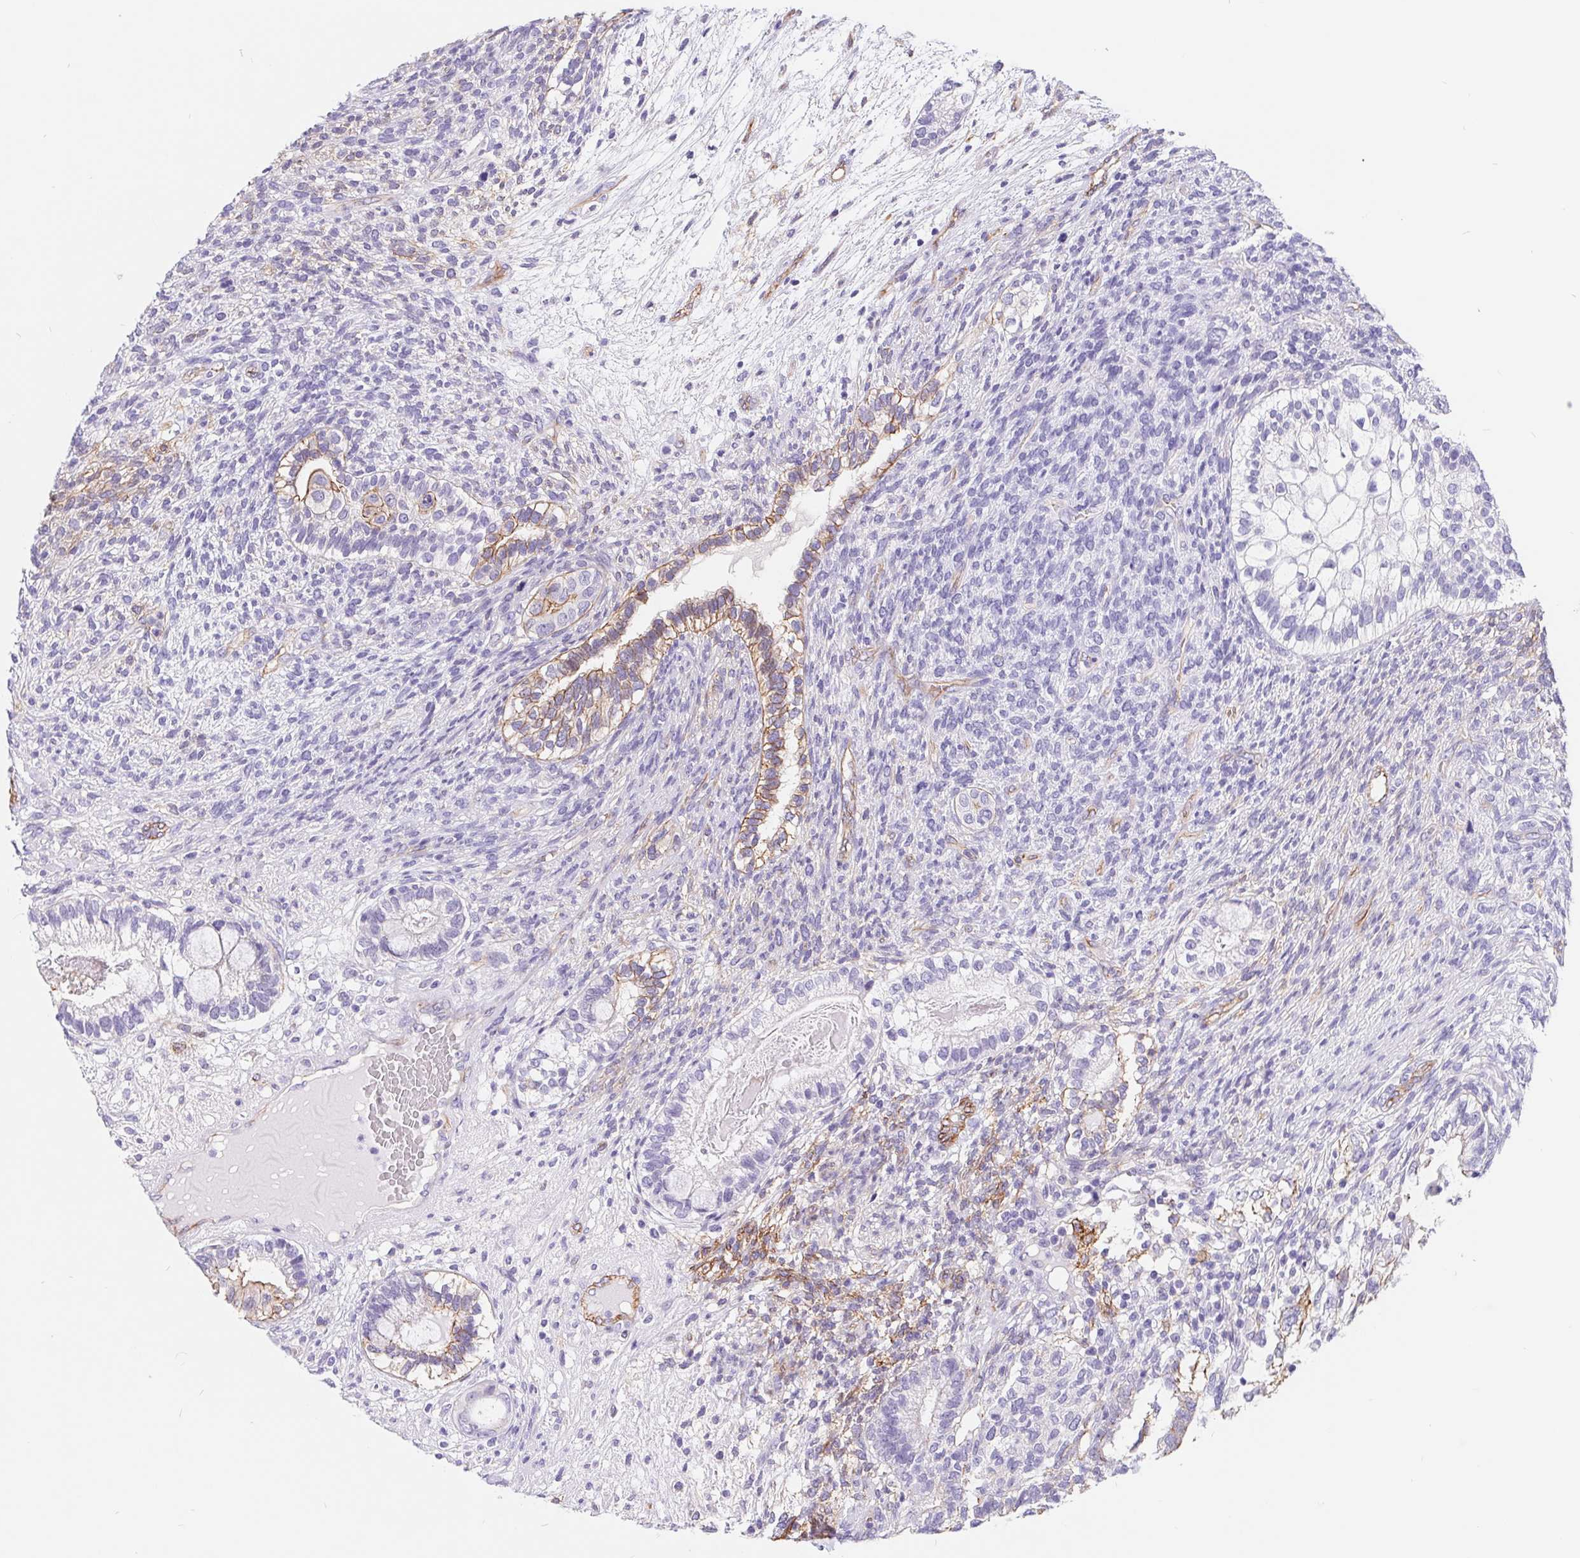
{"staining": {"intensity": "moderate", "quantity": "<25%", "location": "cytoplasmic/membranous"}, "tissue": "testis cancer", "cell_type": "Tumor cells", "image_type": "cancer", "snomed": [{"axis": "morphology", "description": "Seminoma, NOS"}, {"axis": "morphology", "description": "Carcinoma, Embryonal, NOS"}, {"axis": "topography", "description": "Testis"}], "caption": "Moderate cytoplasmic/membranous protein staining is seen in approximately <25% of tumor cells in seminoma (testis).", "gene": "LIMCH1", "patient": {"sex": "male", "age": 41}}